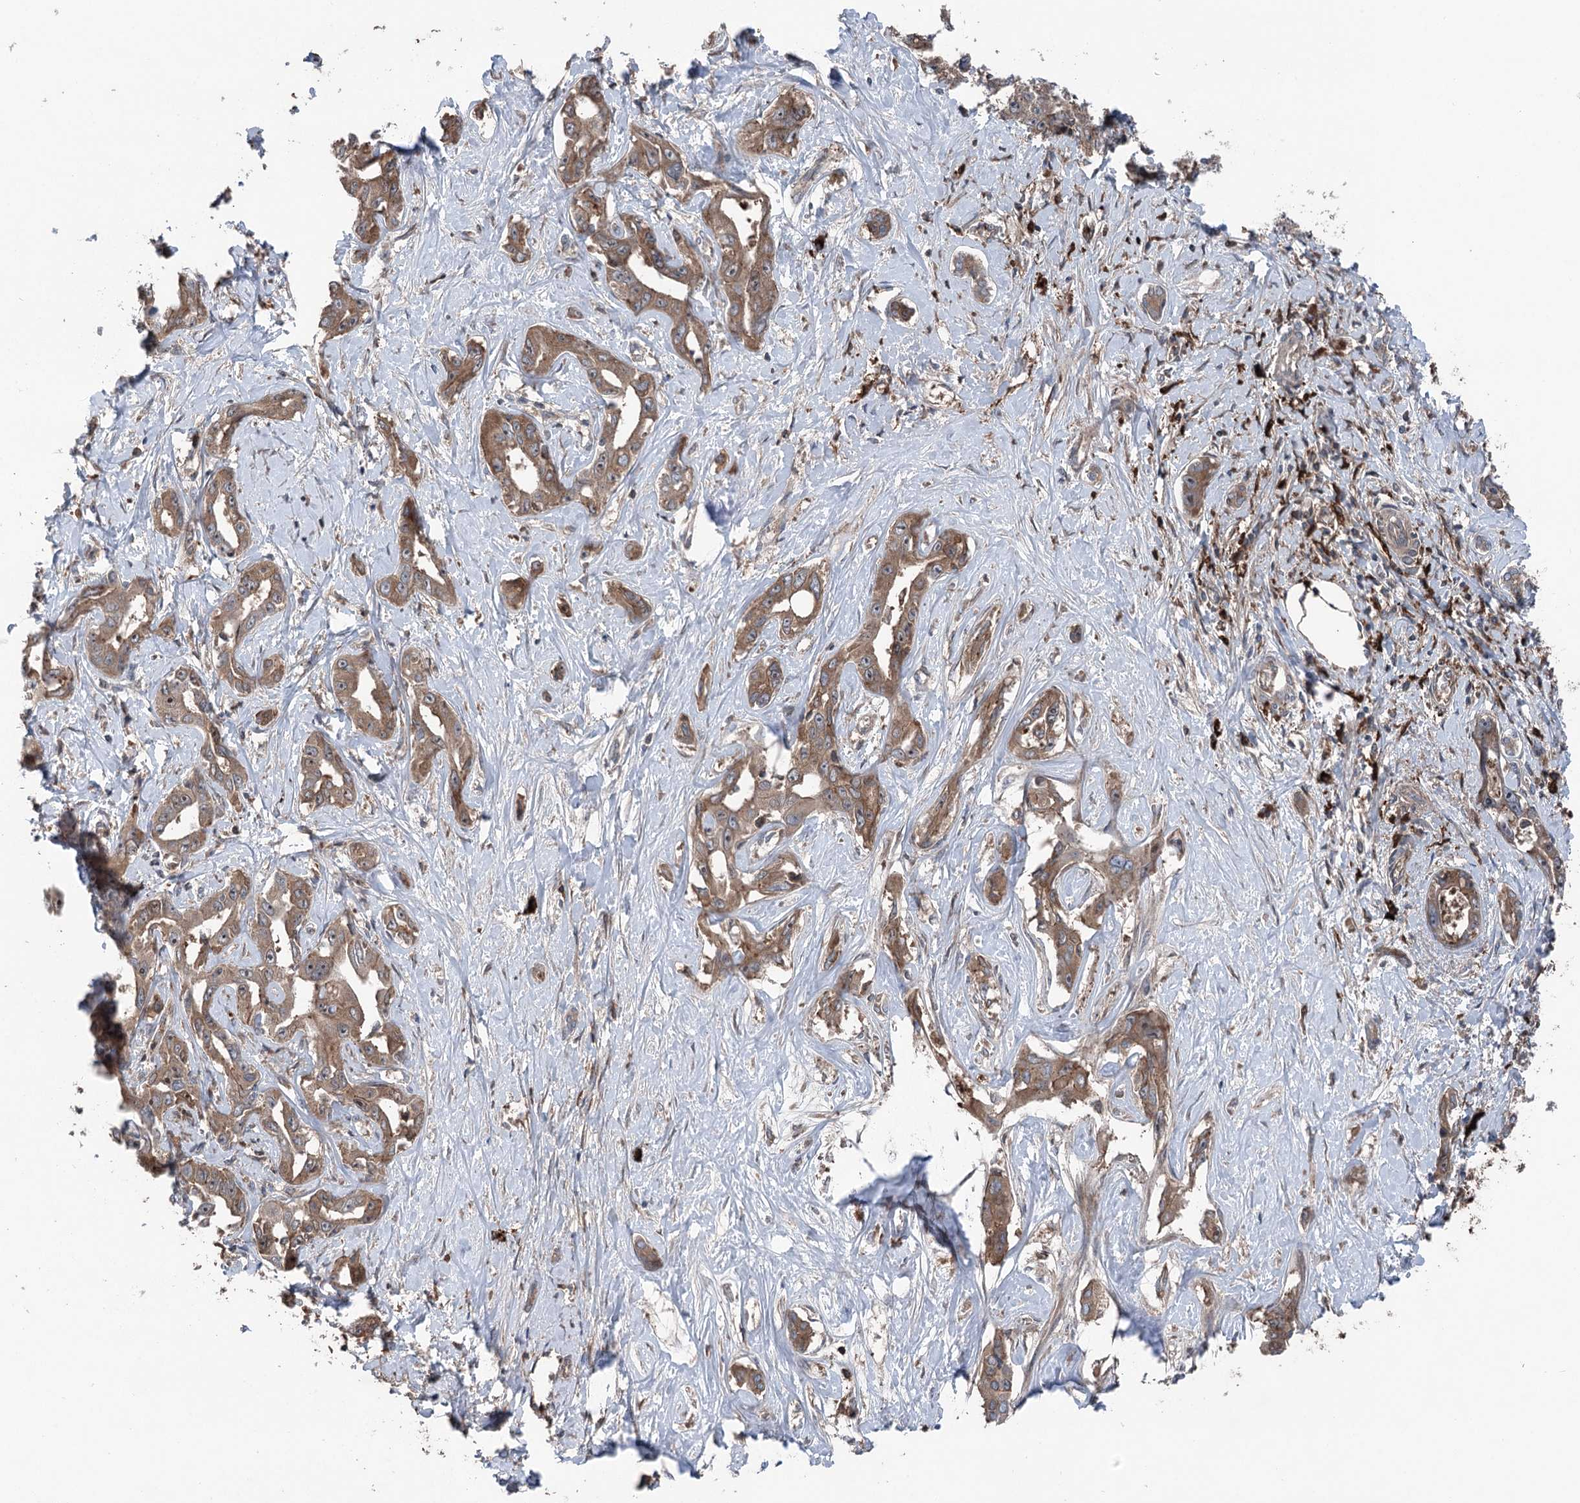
{"staining": {"intensity": "moderate", "quantity": ">75%", "location": "cytoplasmic/membranous"}, "tissue": "liver cancer", "cell_type": "Tumor cells", "image_type": "cancer", "snomed": [{"axis": "morphology", "description": "Cholangiocarcinoma"}, {"axis": "topography", "description": "Liver"}], "caption": "Moderate cytoplasmic/membranous protein expression is present in about >75% of tumor cells in liver cancer. (DAB IHC, brown staining for protein, blue staining for nuclei).", "gene": "PPP1R21", "patient": {"sex": "male", "age": 59}}